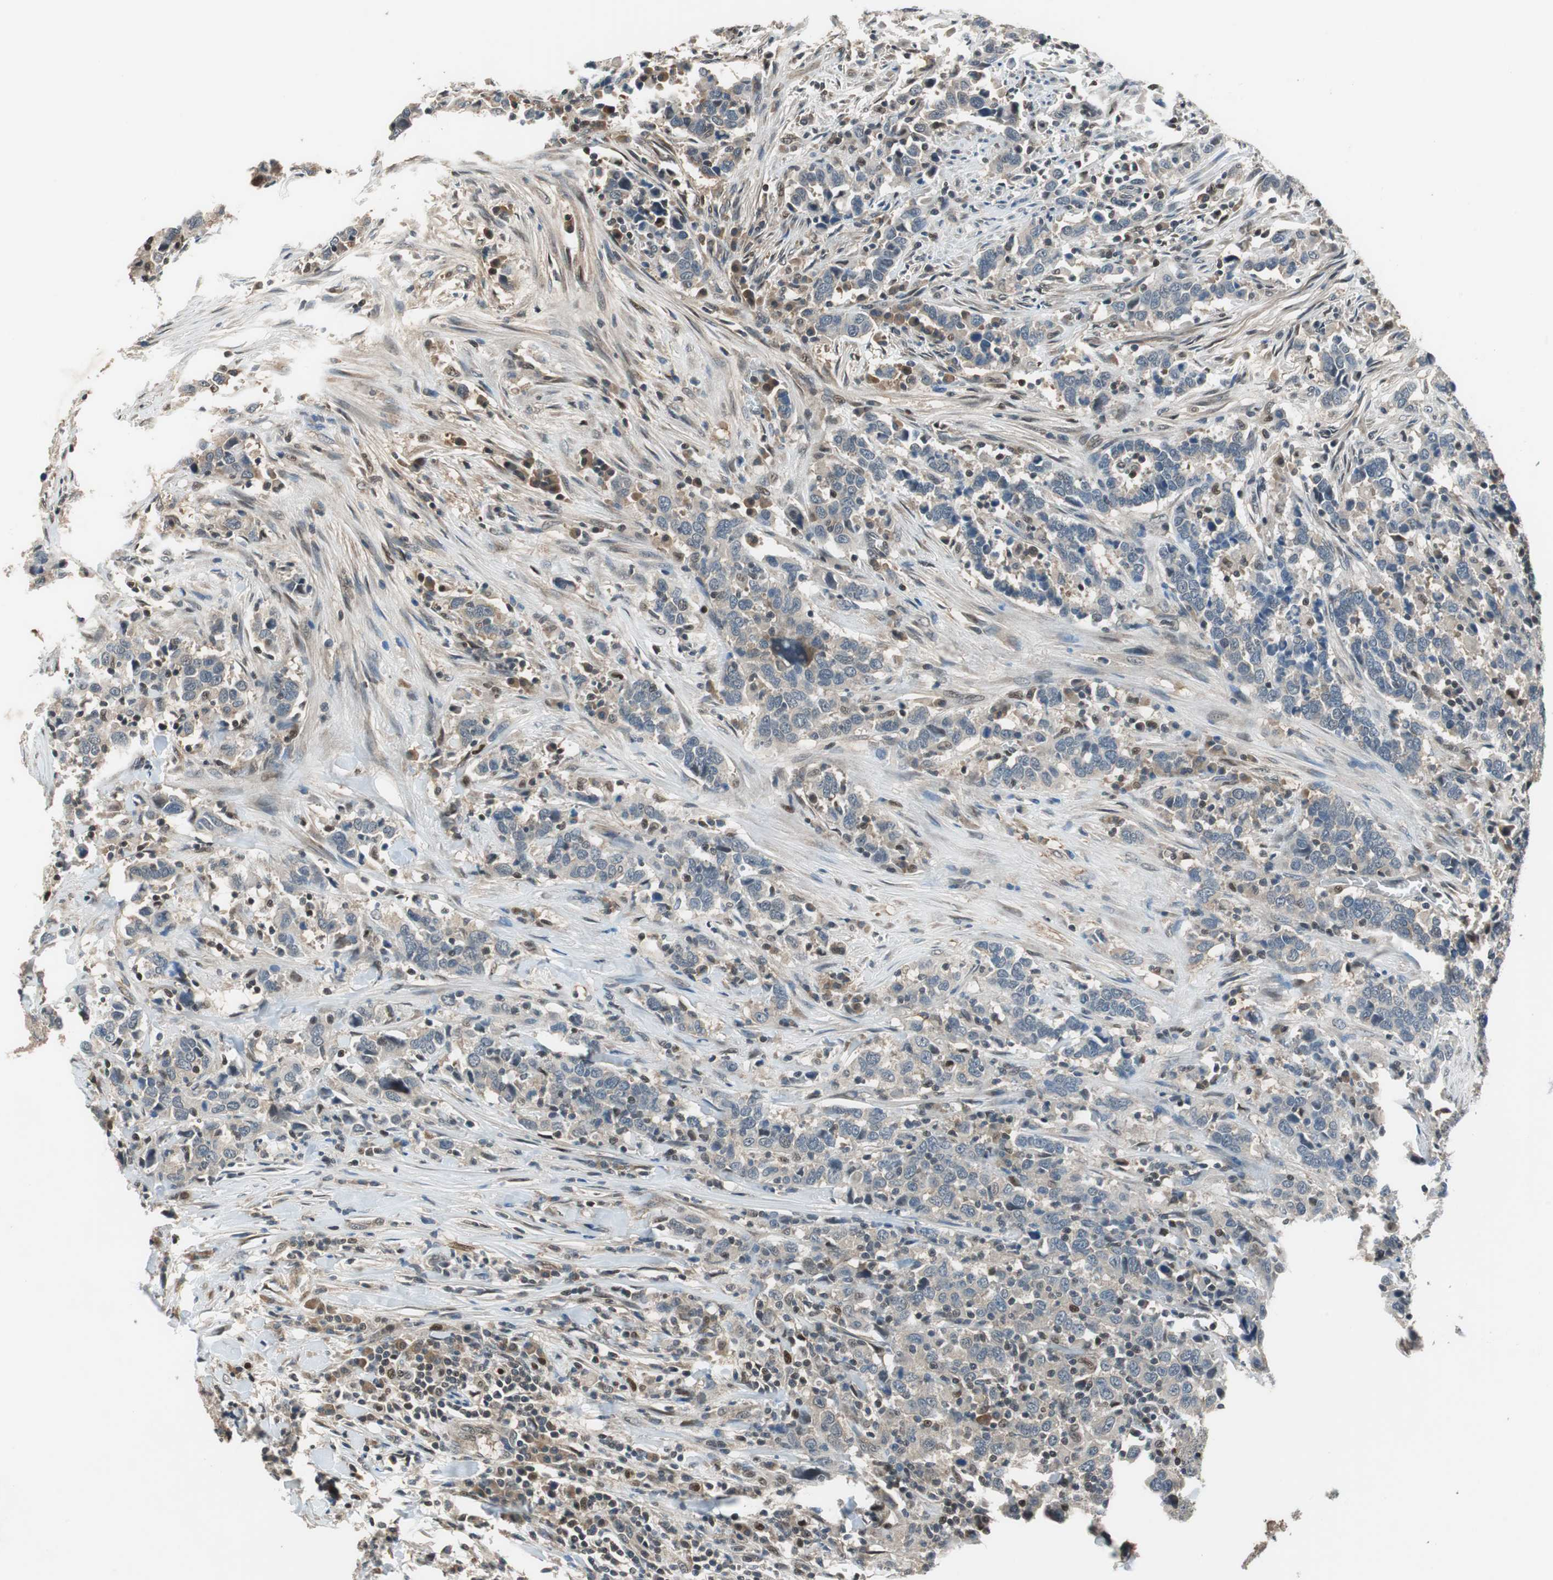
{"staining": {"intensity": "negative", "quantity": "none", "location": "none"}, "tissue": "urothelial cancer", "cell_type": "Tumor cells", "image_type": "cancer", "snomed": [{"axis": "morphology", "description": "Urothelial carcinoma, High grade"}, {"axis": "topography", "description": "Urinary bladder"}], "caption": "The photomicrograph shows no significant staining in tumor cells of urothelial carcinoma (high-grade).", "gene": "MAFB", "patient": {"sex": "male", "age": 61}}